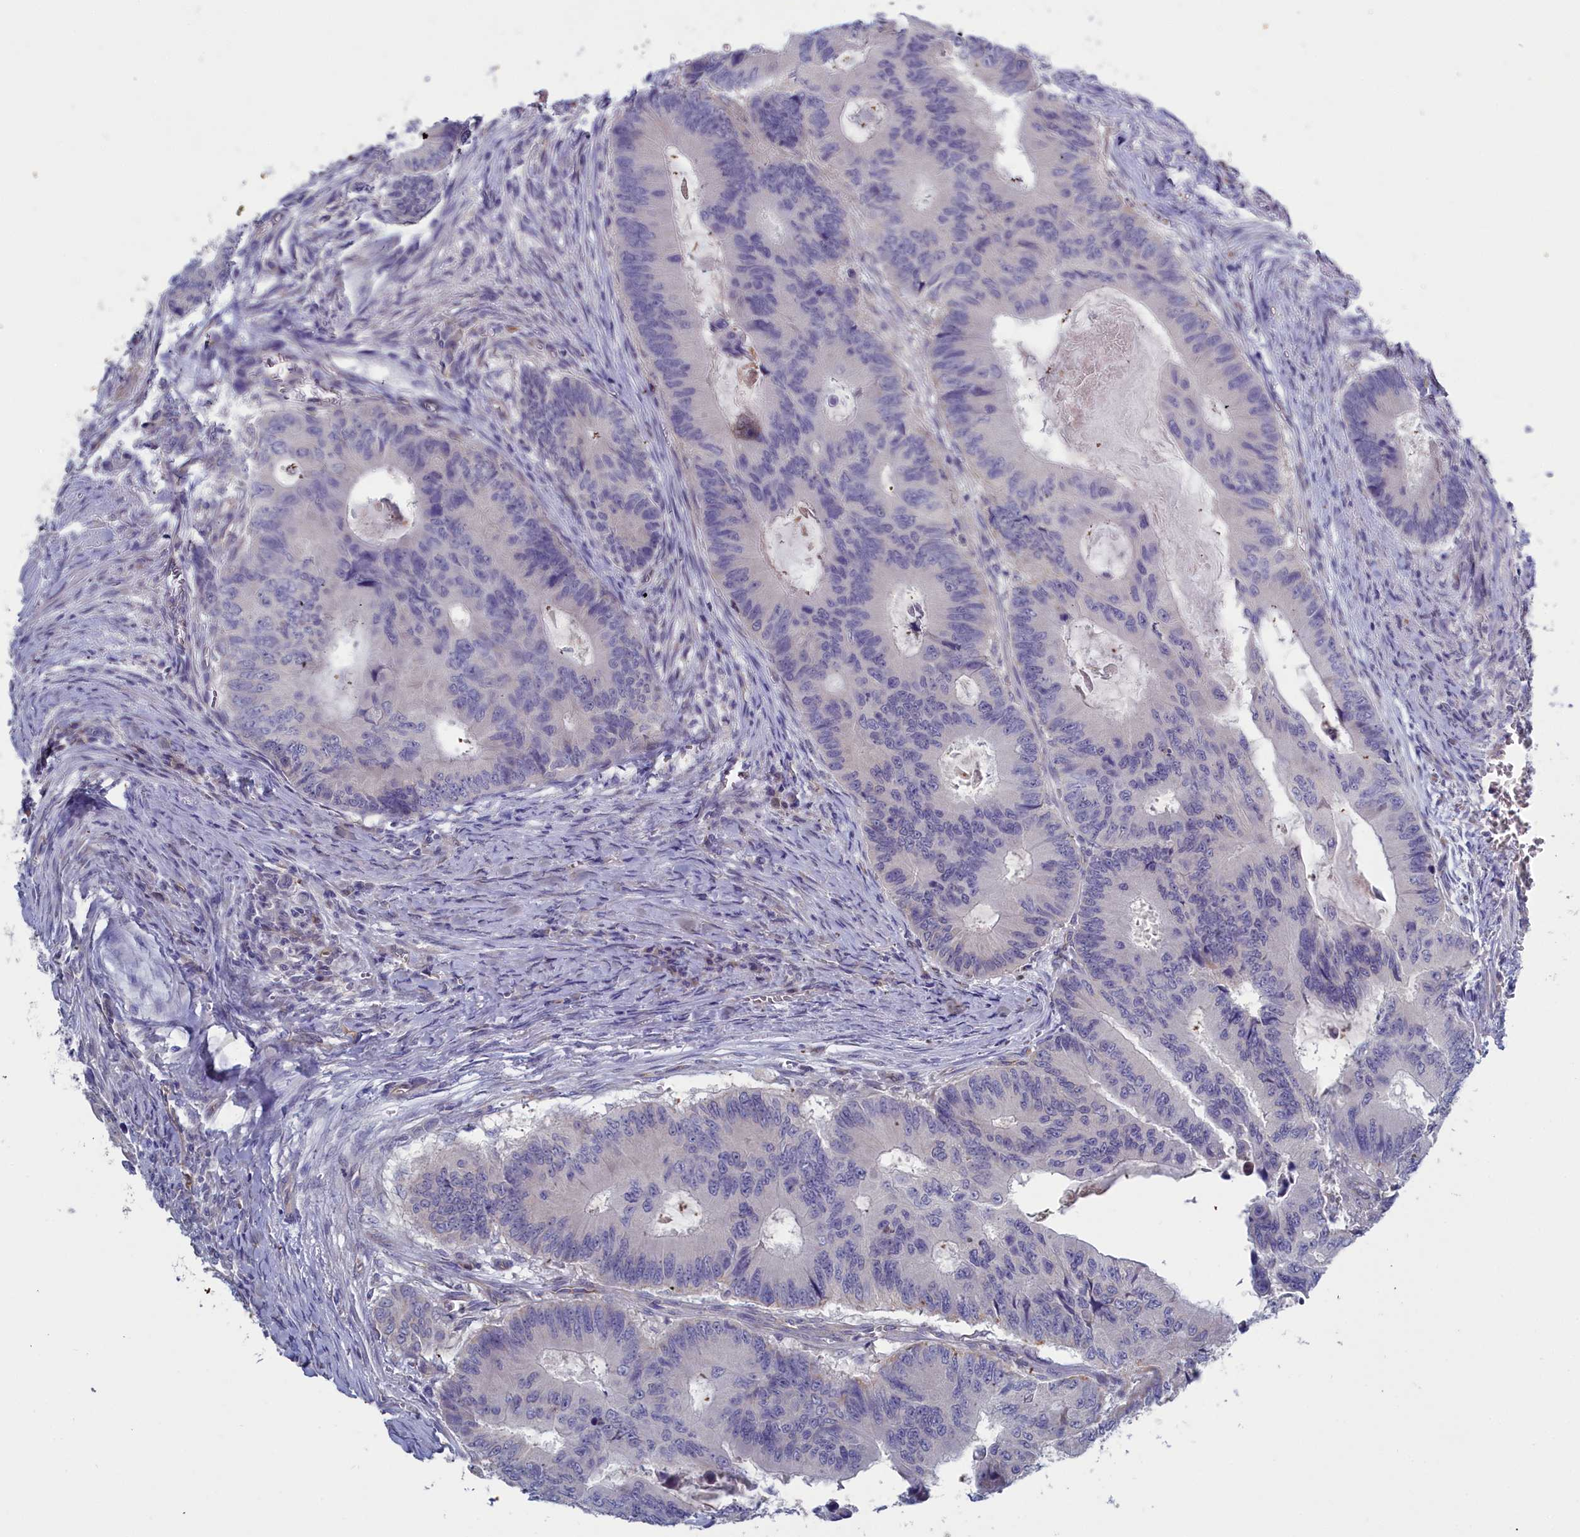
{"staining": {"intensity": "negative", "quantity": "none", "location": "none"}, "tissue": "colorectal cancer", "cell_type": "Tumor cells", "image_type": "cancer", "snomed": [{"axis": "morphology", "description": "Adenocarcinoma, NOS"}, {"axis": "topography", "description": "Colon"}], "caption": "Histopathology image shows no protein positivity in tumor cells of colorectal cancer tissue.", "gene": "RDX", "patient": {"sex": "male", "age": 85}}